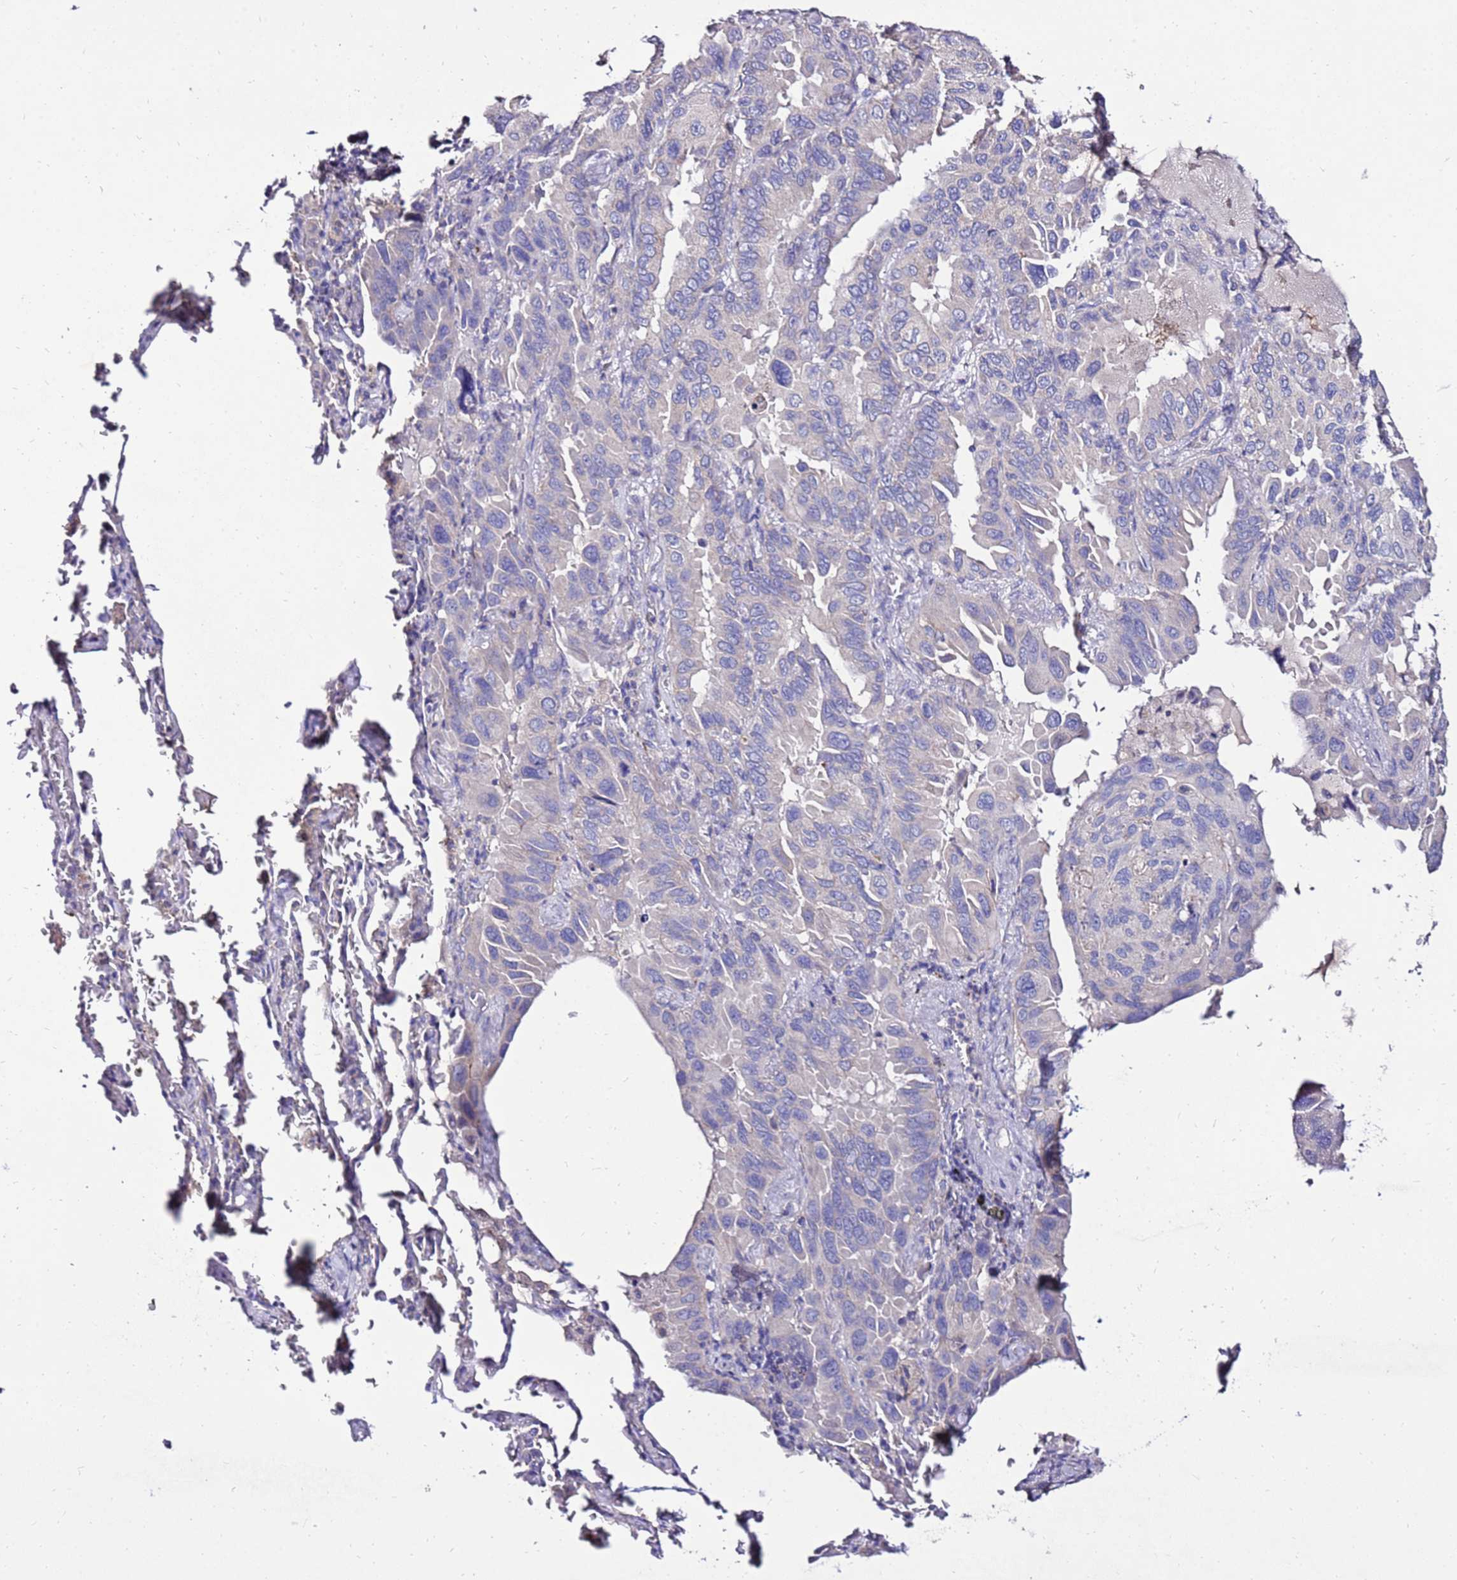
{"staining": {"intensity": "negative", "quantity": "none", "location": "none"}, "tissue": "lung cancer", "cell_type": "Tumor cells", "image_type": "cancer", "snomed": [{"axis": "morphology", "description": "Adenocarcinoma, NOS"}, {"axis": "topography", "description": "Lung"}], "caption": "High power microscopy histopathology image of an immunohistochemistry (IHC) image of lung cancer (adenocarcinoma), revealing no significant positivity in tumor cells.", "gene": "TMEM106C", "patient": {"sex": "male", "age": 64}}